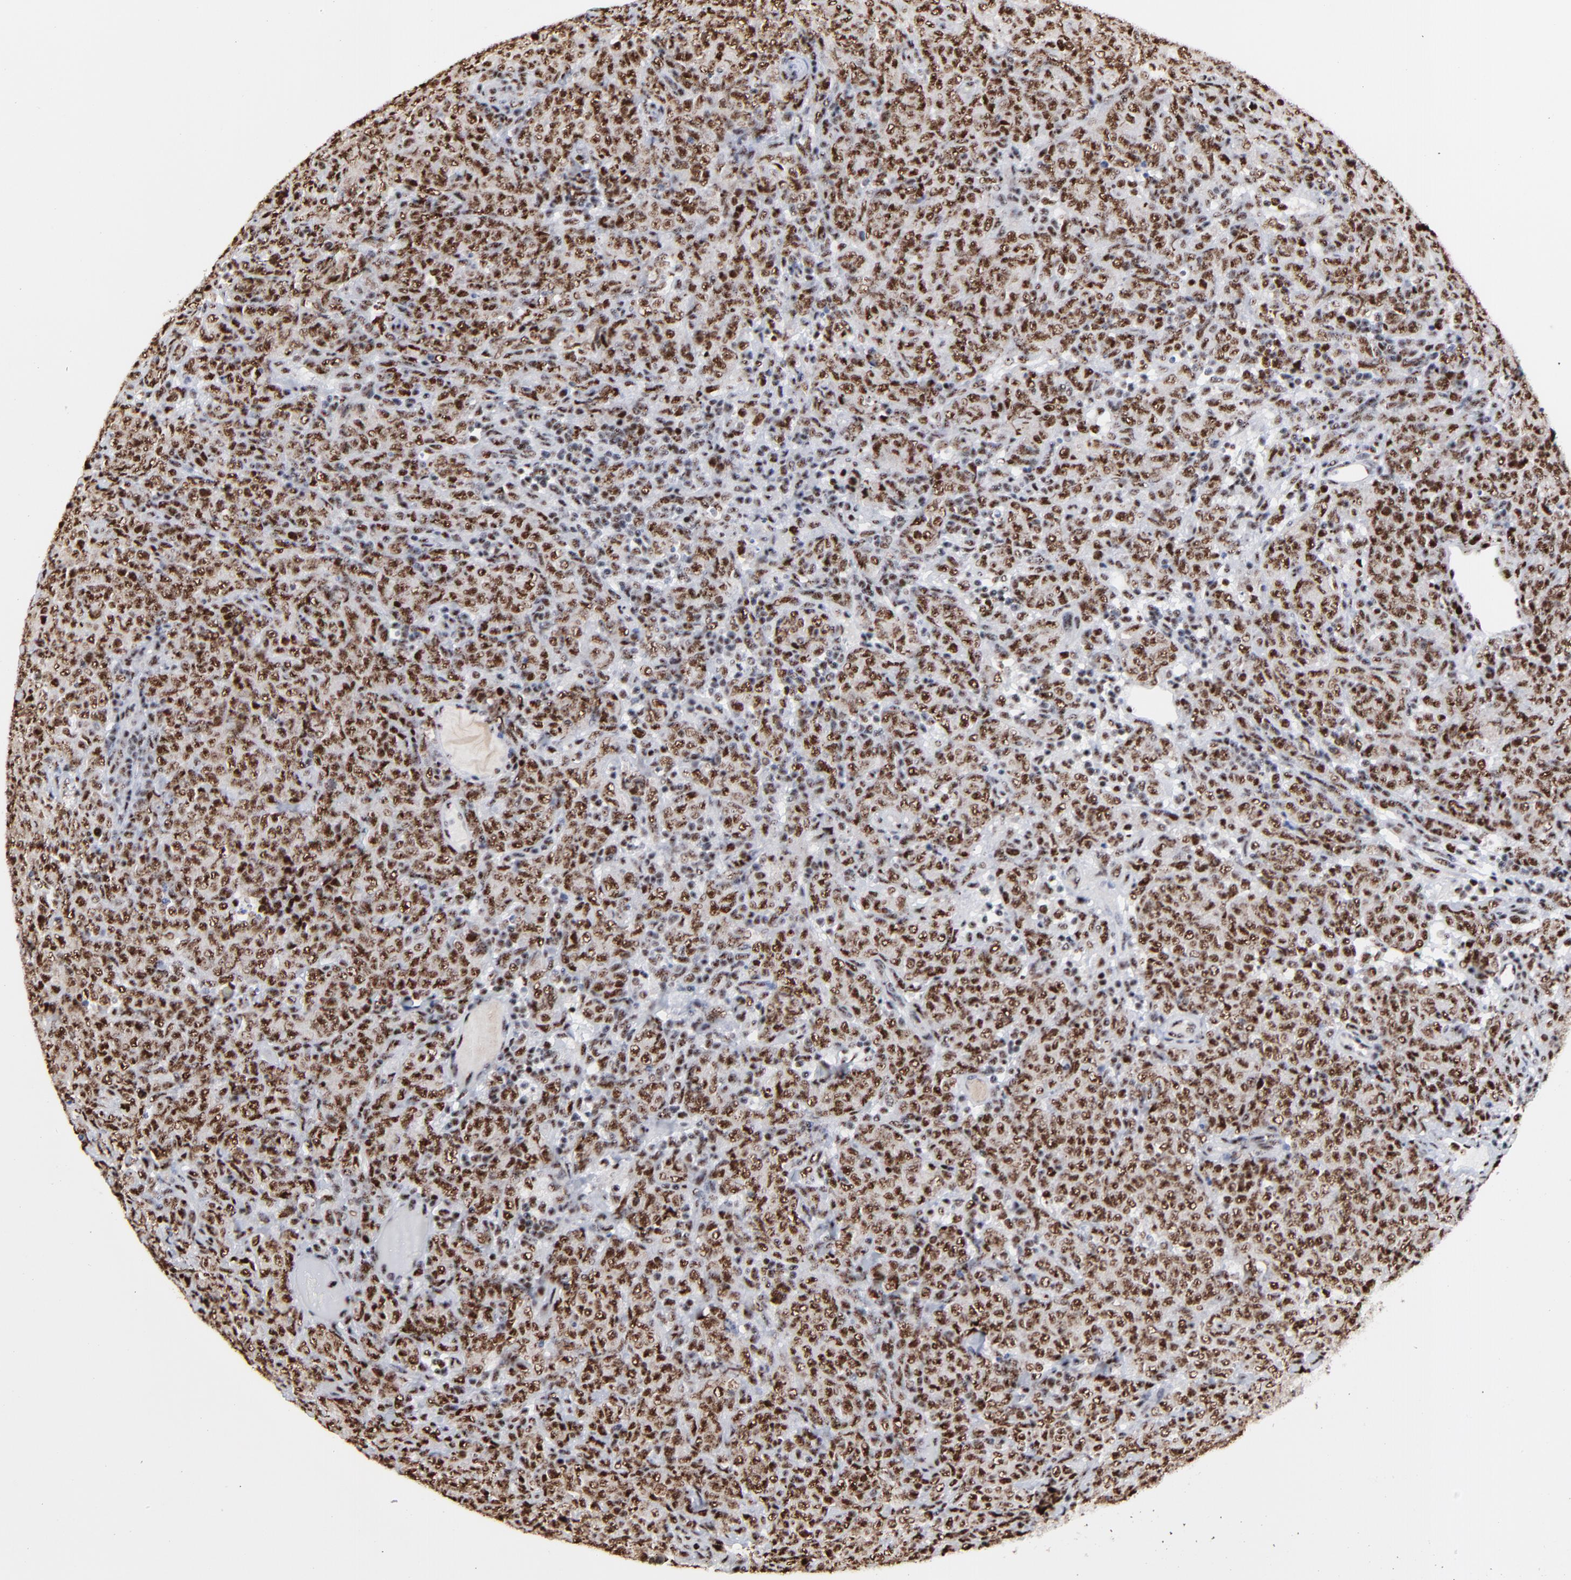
{"staining": {"intensity": "moderate", "quantity": ">75%", "location": "nuclear"}, "tissue": "lymphoma", "cell_type": "Tumor cells", "image_type": "cancer", "snomed": [{"axis": "morphology", "description": "Malignant lymphoma, non-Hodgkin's type, High grade"}, {"axis": "topography", "description": "Tonsil"}], "caption": "Immunohistochemistry (DAB (3,3'-diaminobenzidine)) staining of lymphoma exhibits moderate nuclear protein staining in about >75% of tumor cells. (IHC, brightfield microscopy, high magnification).", "gene": "MBD4", "patient": {"sex": "female", "age": 36}}